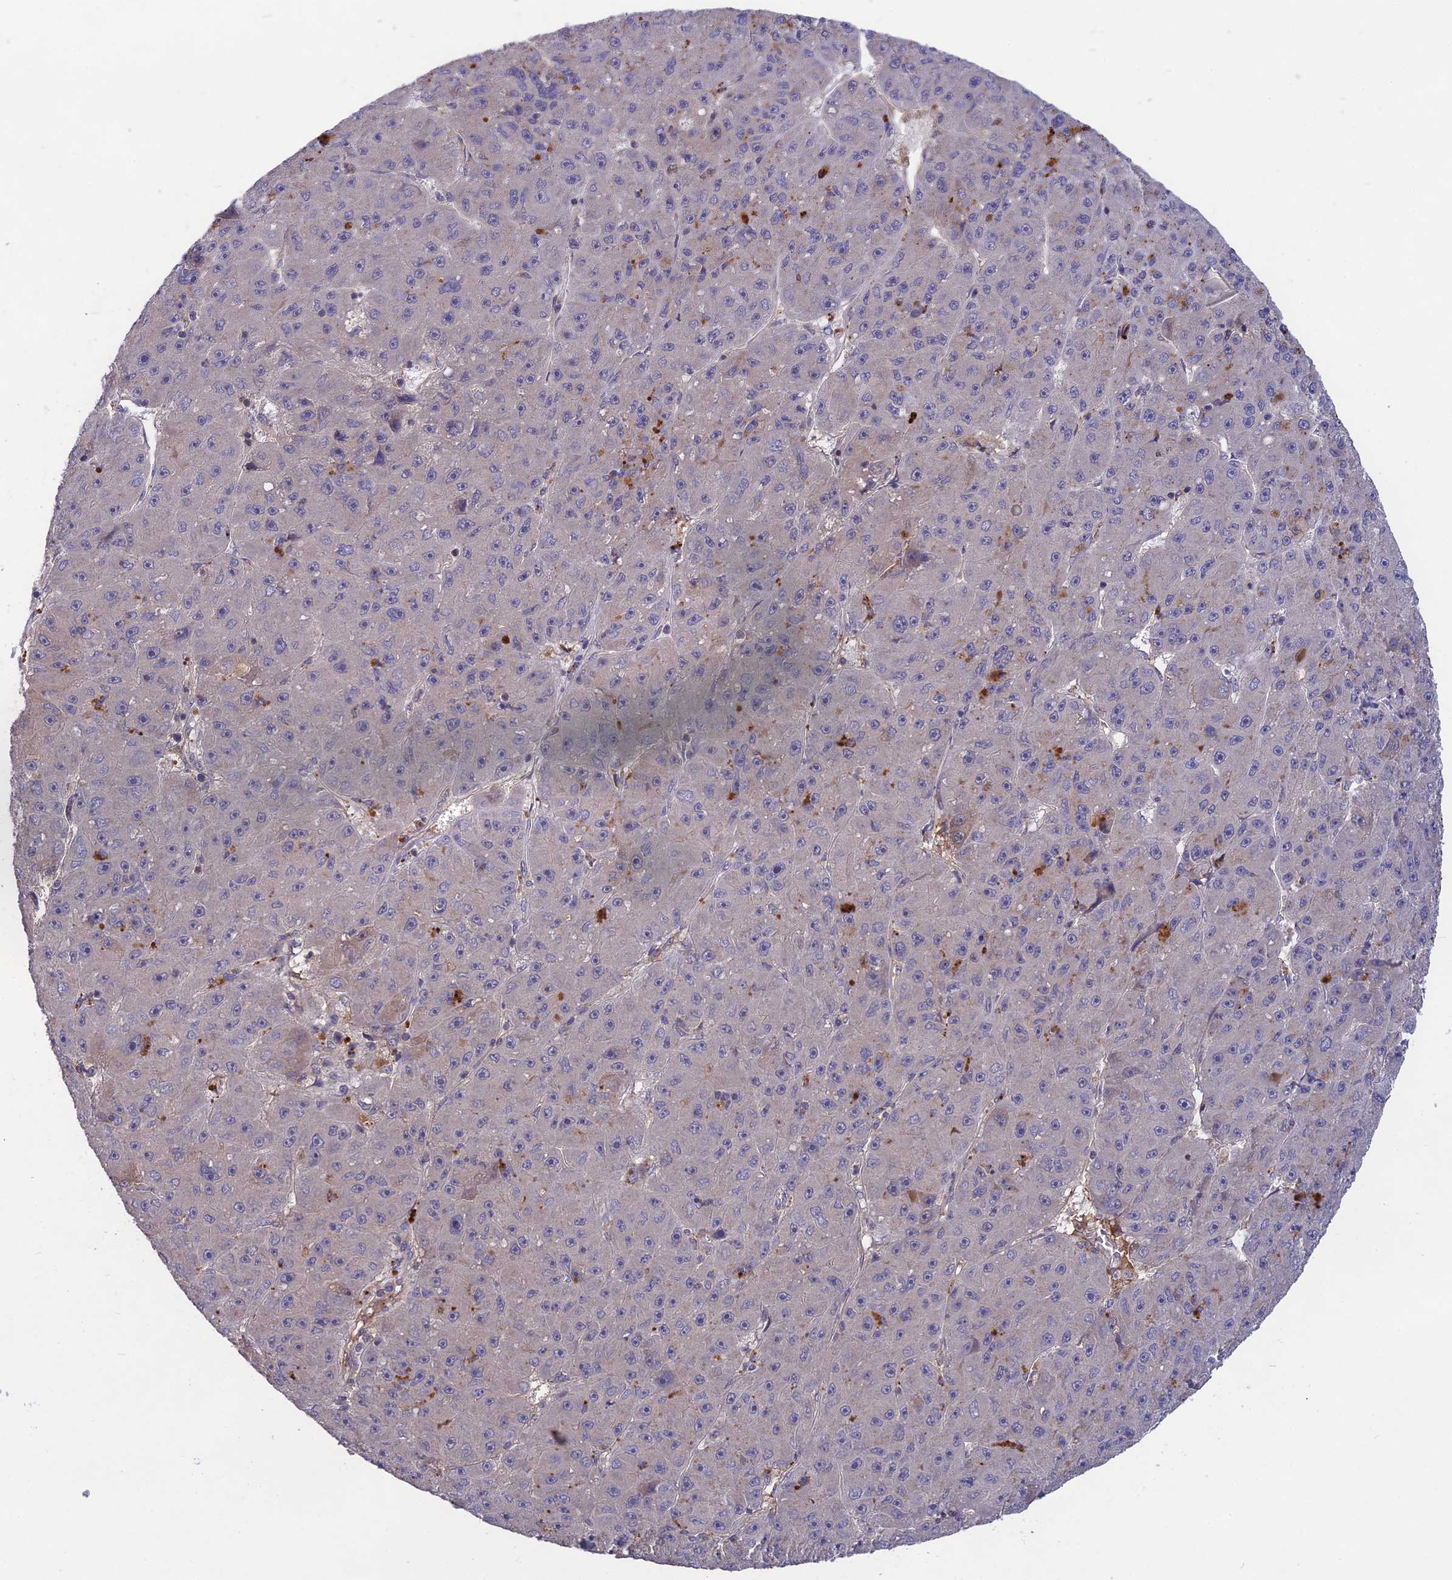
{"staining": {"intensity": "negative", "quantity": "none", "location": "none"}, "tissue": "liver cancer", "cell_type": "Tumor cells", "image_type": "cancer", "snomed": [{"axis": "morphology", "description": "Carcinoma, Hepatocellular, NOS"}, {"axis": "topography", "description": "Liver"}], "caption": "IHC of liver cancer (hepatocellular carcinoma) shows no expression in tumor cells.", "gene": "ADO", "patient": {"sex": "male", "age": 67}}